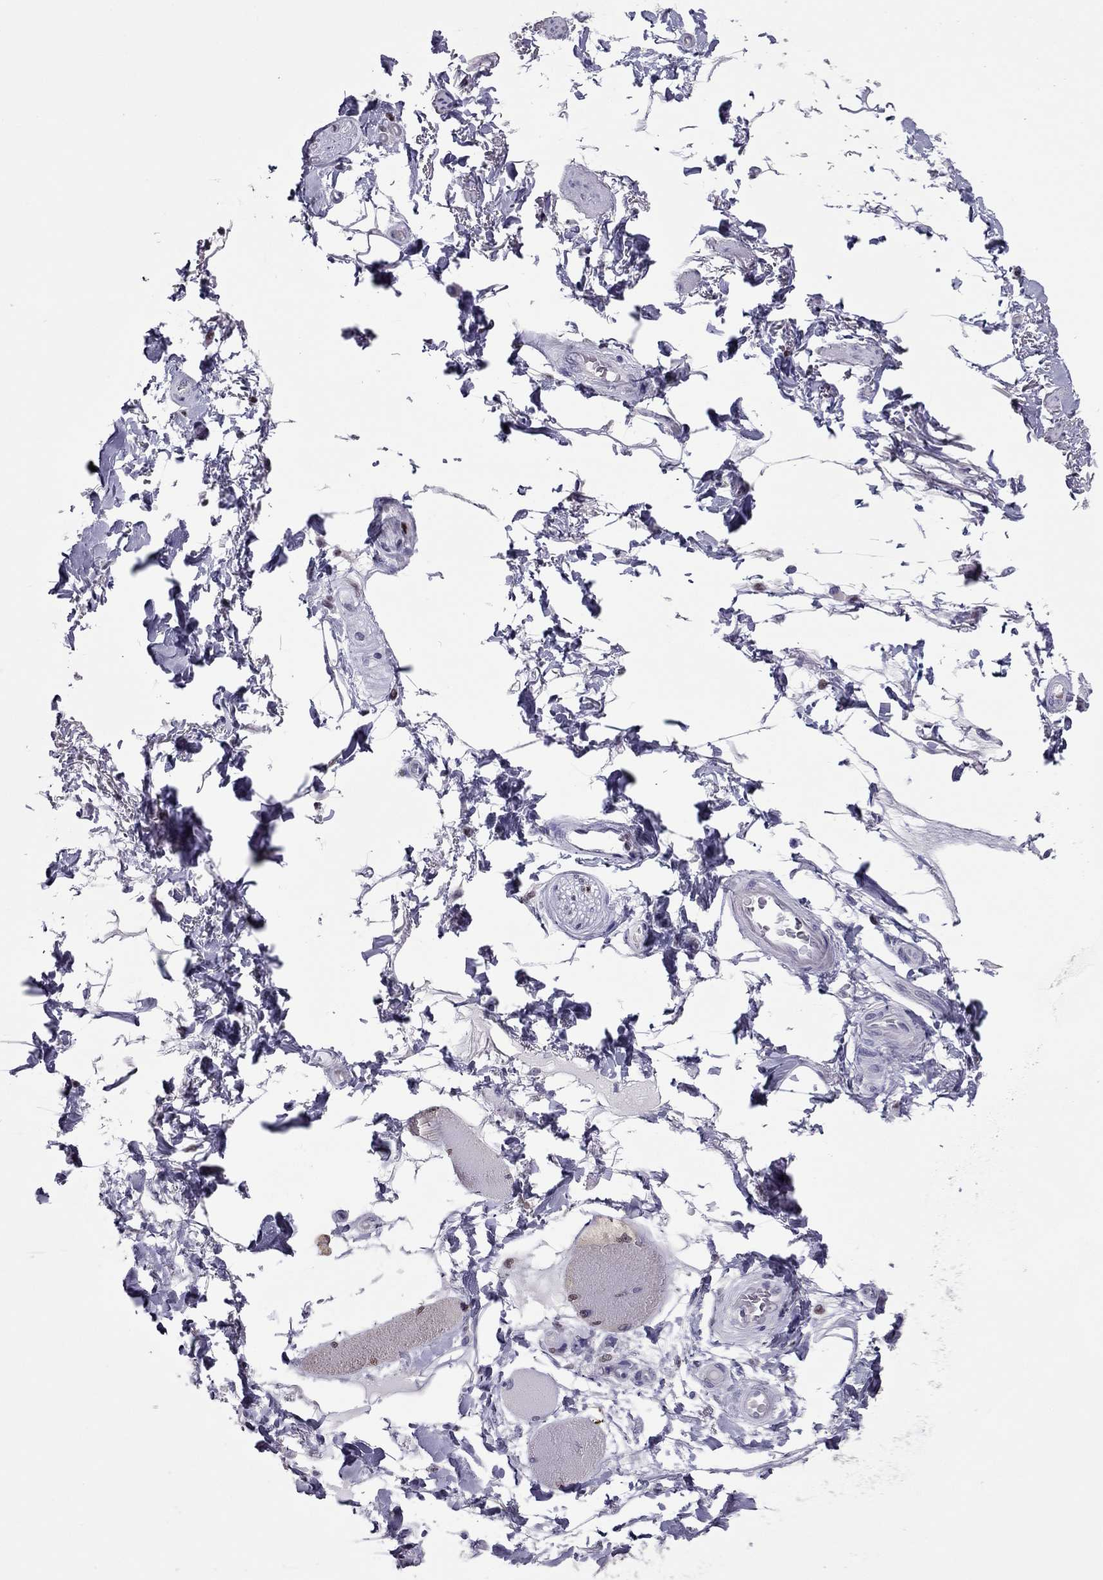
{"staining": {"intensity": "negative", "quantity": "none", "location": "none"}, "tissue": "soft tissue", "cell_type": "Fibroblasts", "image_type": "normal", "snomed": [{"axis": "morphology", "description": "Normal tissue, NOS"}, {"axis": "topography", "description": "Skeletal muscle"}, {"axis": "topography", "description": "Anal"}, {"axis": "topography", "description": "Peripheral nerve tissue"}], "caption": "Immunohistochemistry image of unremarkable soft tissue stained for a protein (brown), which exhibits no positivity in fibroblasts. (DAB (3,3'-diaminobenzidine) immunohistochemistry visualized using brightfield microscopy, high magnification).", "gene": "SPINT3", "patient": {"sex": "male", "age": 53}}